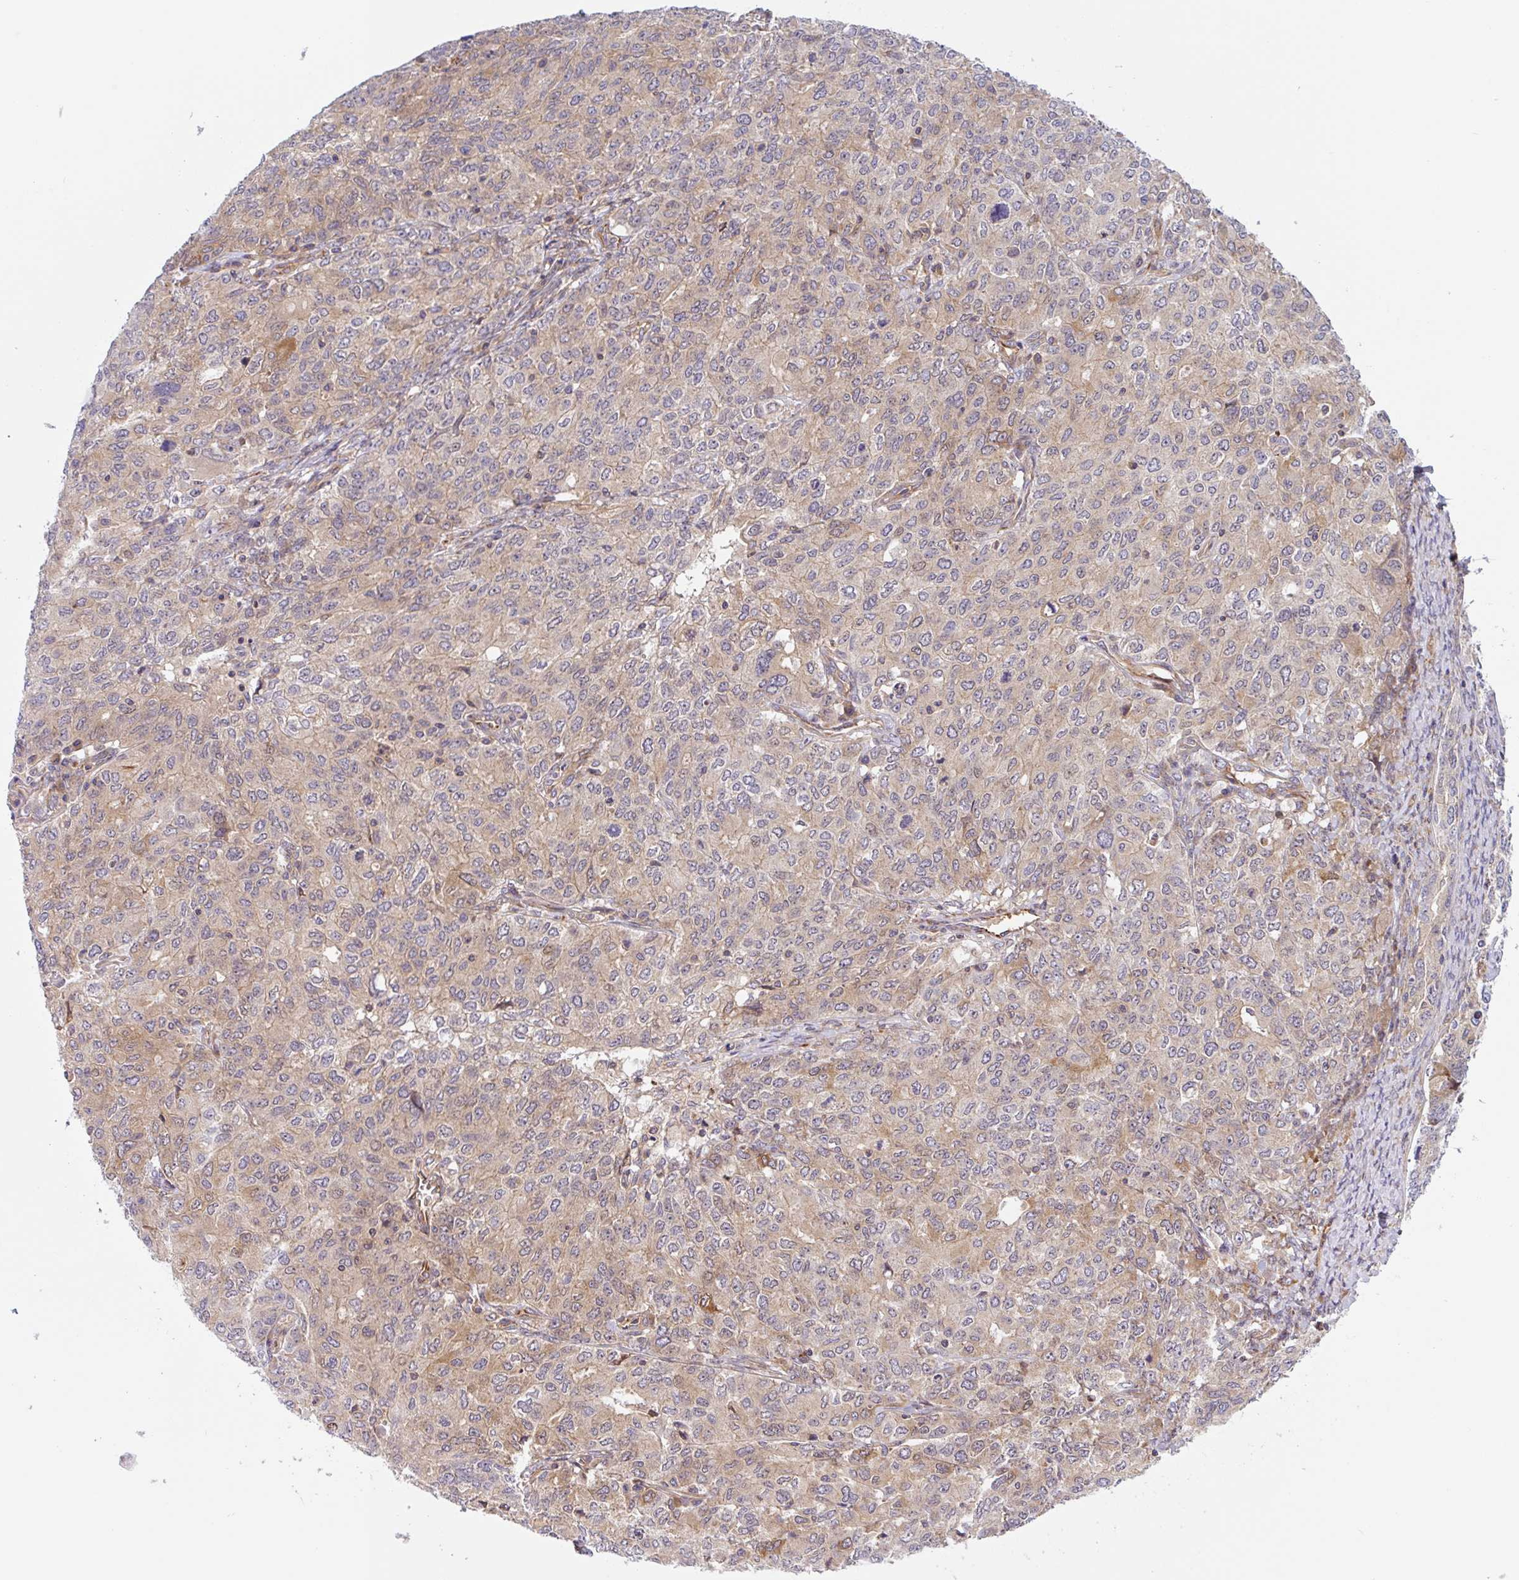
{"staining": {"intensity": "weak", "quantity": "25%-75%", "location": "cytoplasmic/membranous"}, "tissue": "ovarian cancer", "cell_type": "Tumor cells", "image_type": "cancer", "snomed": [{"axis": "morphology", "description": "Carcinoma, endometroid"}, {"axis": "topography", "description": "Ovary"}], "caption": "Brown immunohistochemical staining in human ovarian cancer (endometroid carcinoma) displays weak cytoplasmic/membranous staining in about 25%-75% of tumor cells.", "gene": "APOBEC3D", "patient": {"sex": "female", "age": 62}}